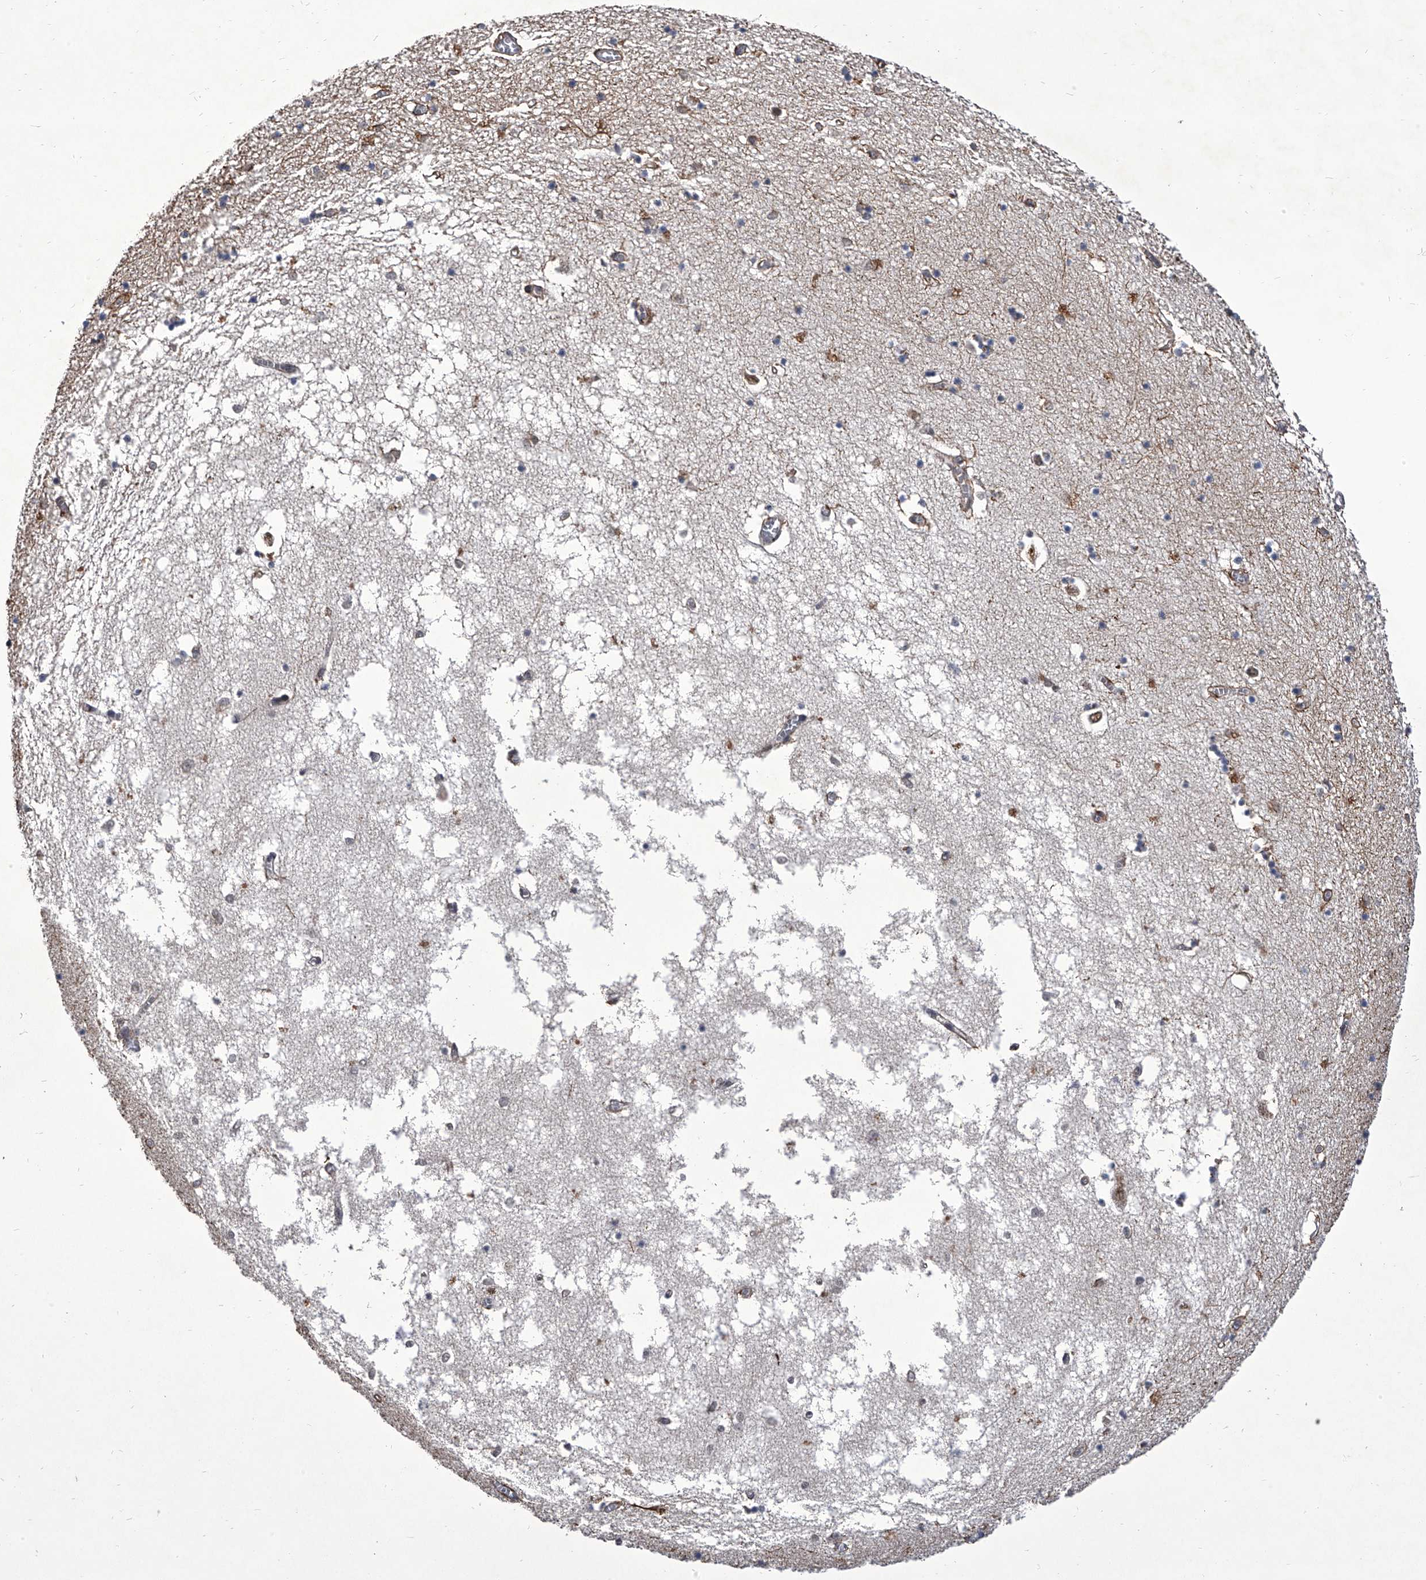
{"staining": {"intensity": "weak", "quantity": "<25%", "location": "cytoplasmic/membranous"}, "tissue": "hippocampus", "cell_type": "Glial cells", "image_type": "normal", "snomed": [{"axis": "morphology", "description": "Normal tissue, NOS"}, {"axis": "topography", "description": "Hippocampus"}], "caption": "Protein analysis of benign hippocampus displays no significant positivity in glial cells.", "gene": "CMTR1", "patient": {"sex": "male", "age": 70}}